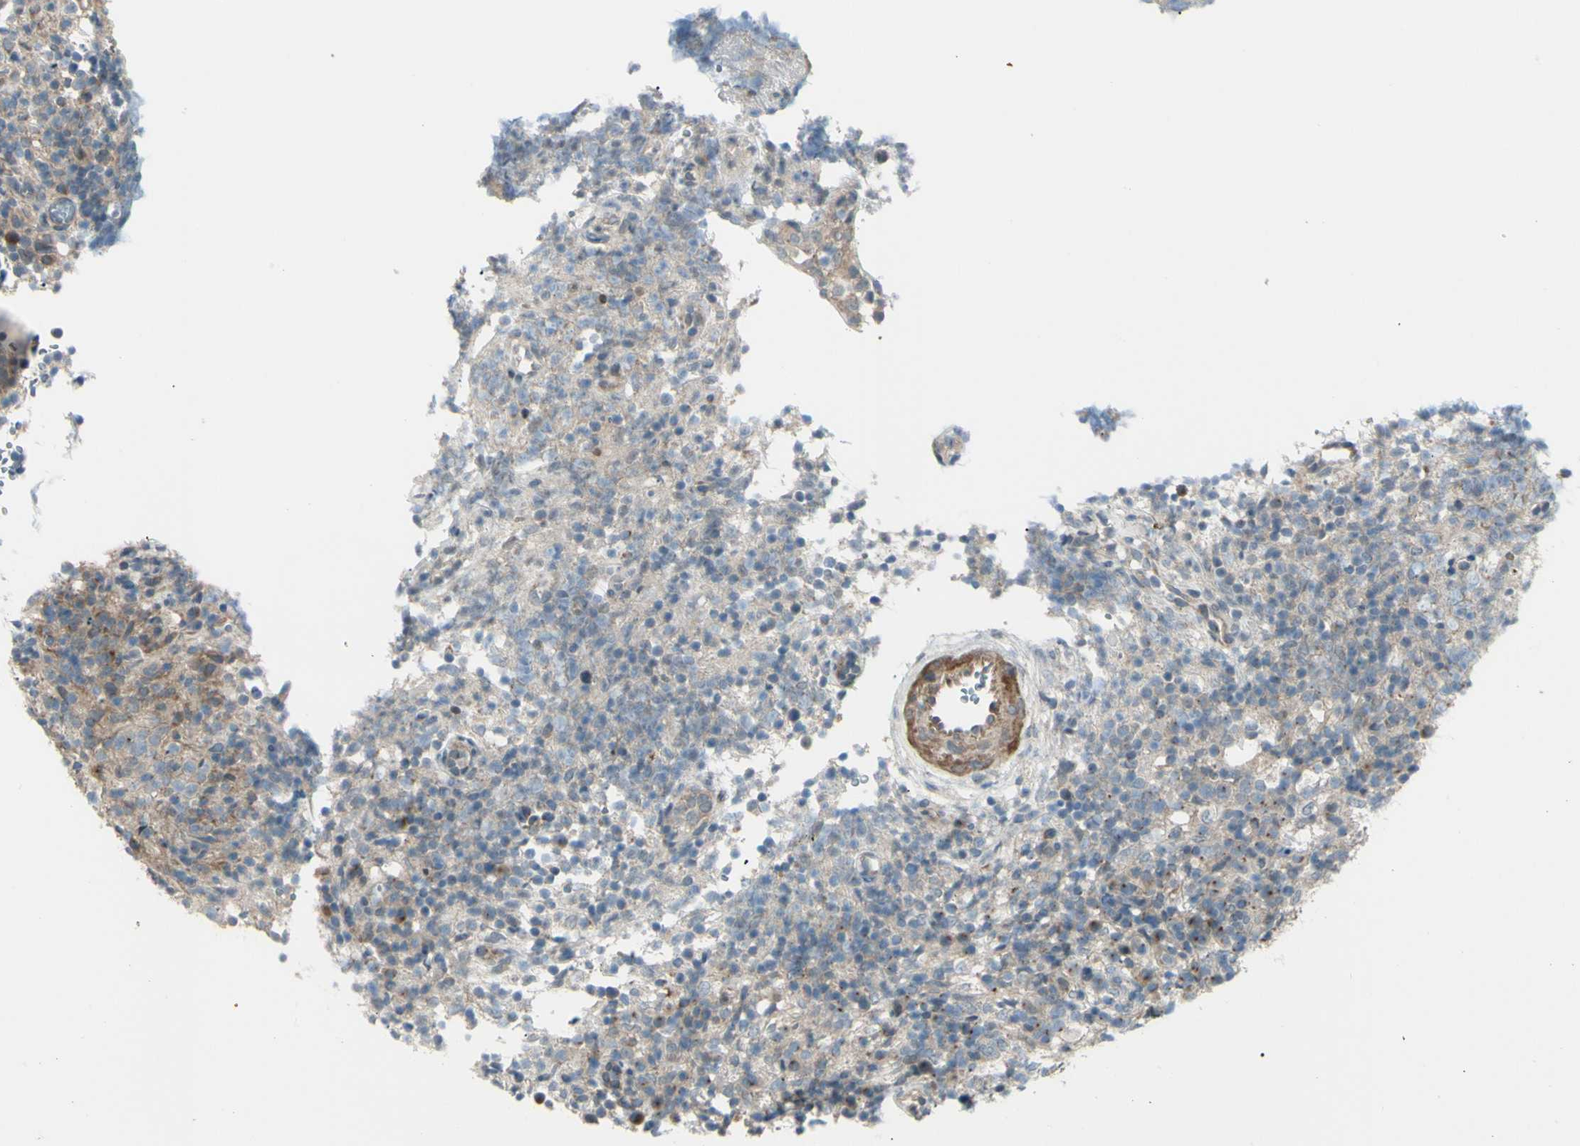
{"staining": {"intensity": "moderate", "quantity": ">75%", "location": "cytoplasmic/membranous"}, "tissue": "lymphoma", "cell_type": "Tumor cells", "image_type": "cancer", "snomed": [{"axis": "morphology", "description": "Malignant lymphoma, non-Hodgkin's type, High grade"}, {"axis": "topography", "description": "Lymph node"}], "caption": "IHC of lymphoma demonstrates medium levels of moderate cytoplasmic/membranous positivity in about >75% of tumor cells.", "gene": "LRRK1", "patient": {"sex": "female", "age": 76}}